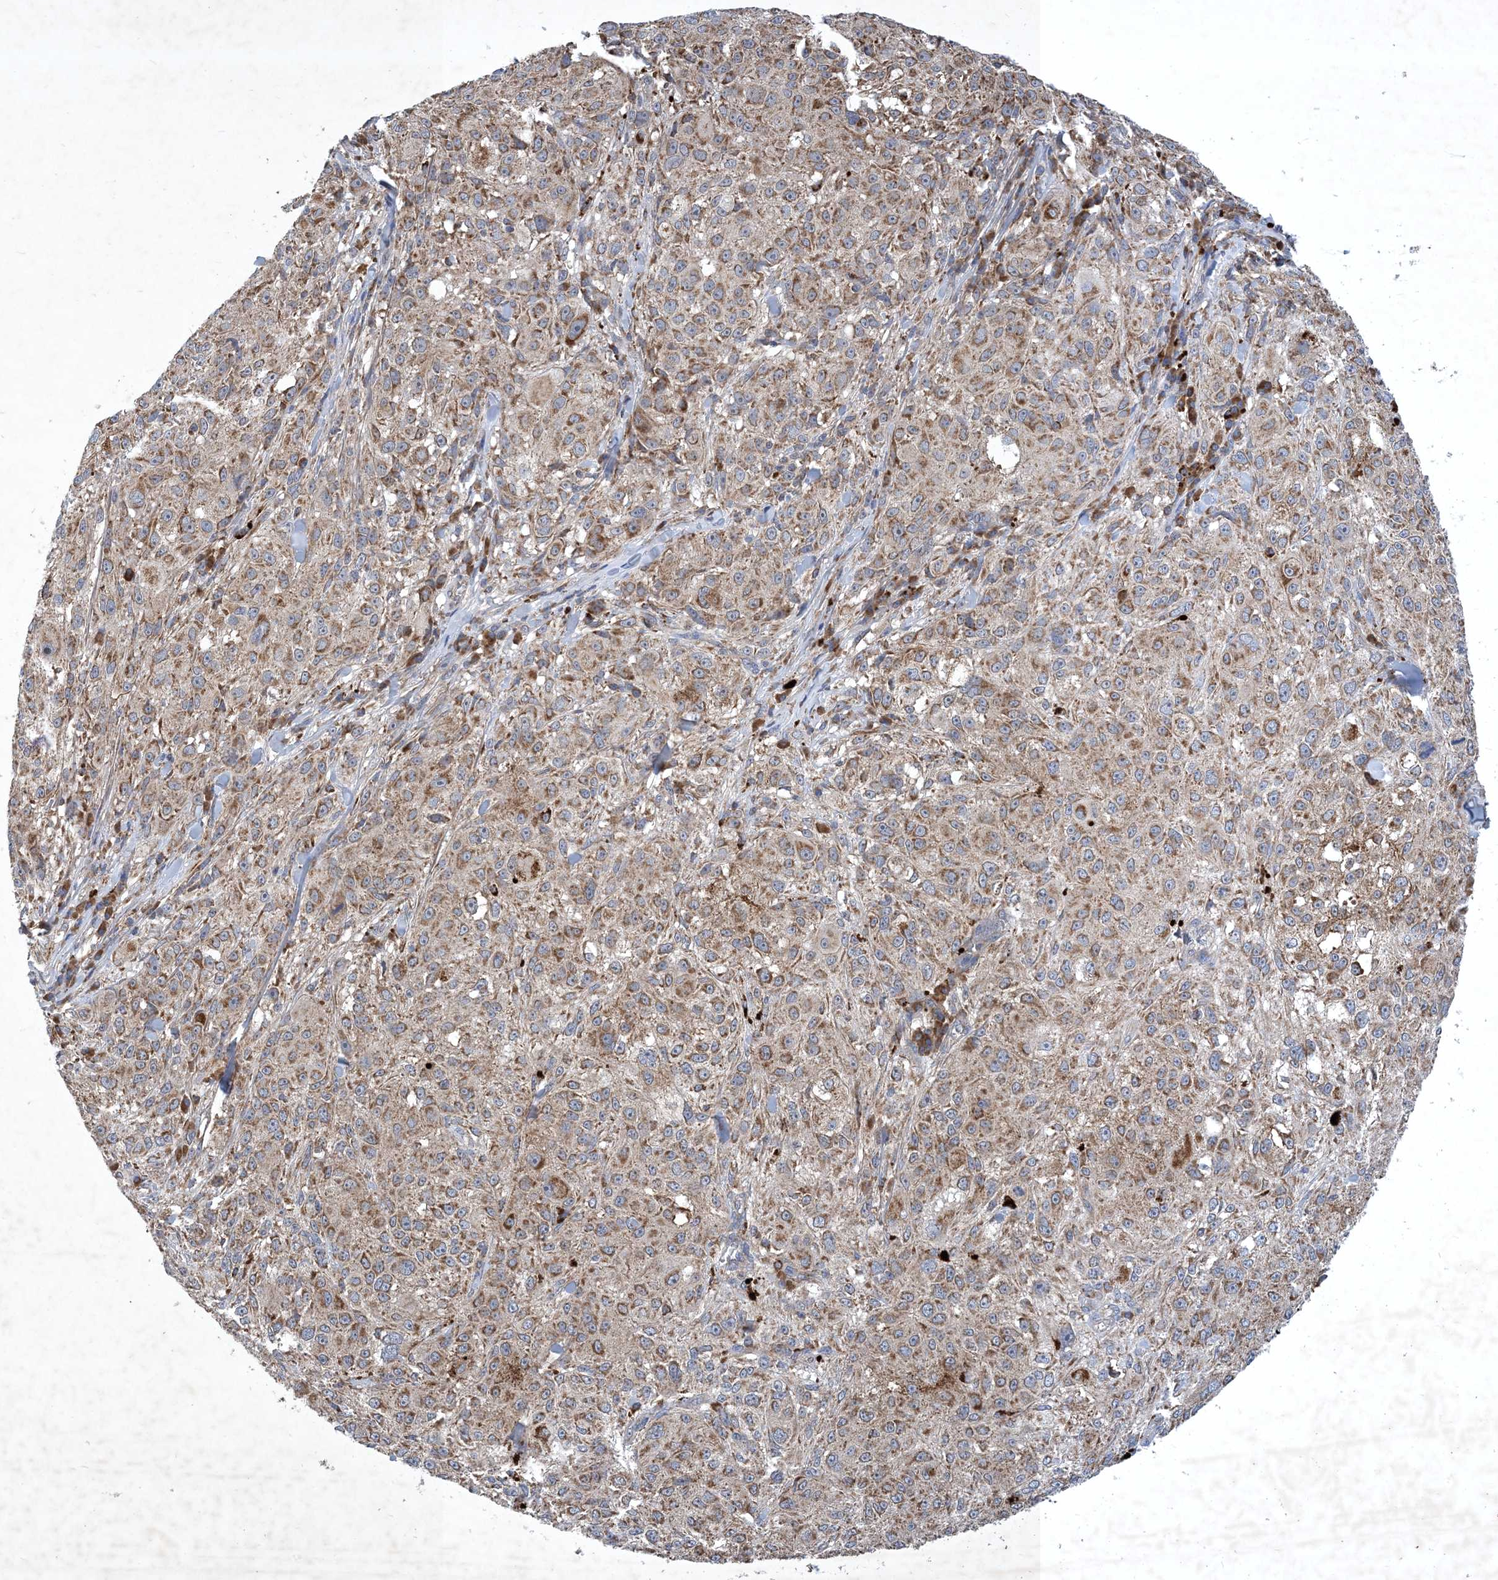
{"staining": {"intensity": "moderate", "quantity": ">75%", "location": "cytoplasmic/membranous"}, "tissue": "melanoma", "cell_type": "Tumor cells", "image_type": "cancer", "snomed": [{"axis": "morphology", "description": "Necrosis, NOS"}, {"axis": "morphology", "description": "Malignant melanoma, NOS"}, {"axis": "topography", "description": "Skin"}], "caption": "DAB (3,3'-diaminobenzidine) immunohistochemical staining of human melanoma displays moderate cytoplasmic/membranous protein staining in about >75% of tumor cells. (DAB (3,3'-diaminobenzidine) = brown stain, brightfield microscopy at high magnification).", "gene": "STK19", "patient": {"sex": "female", "age": 87}}